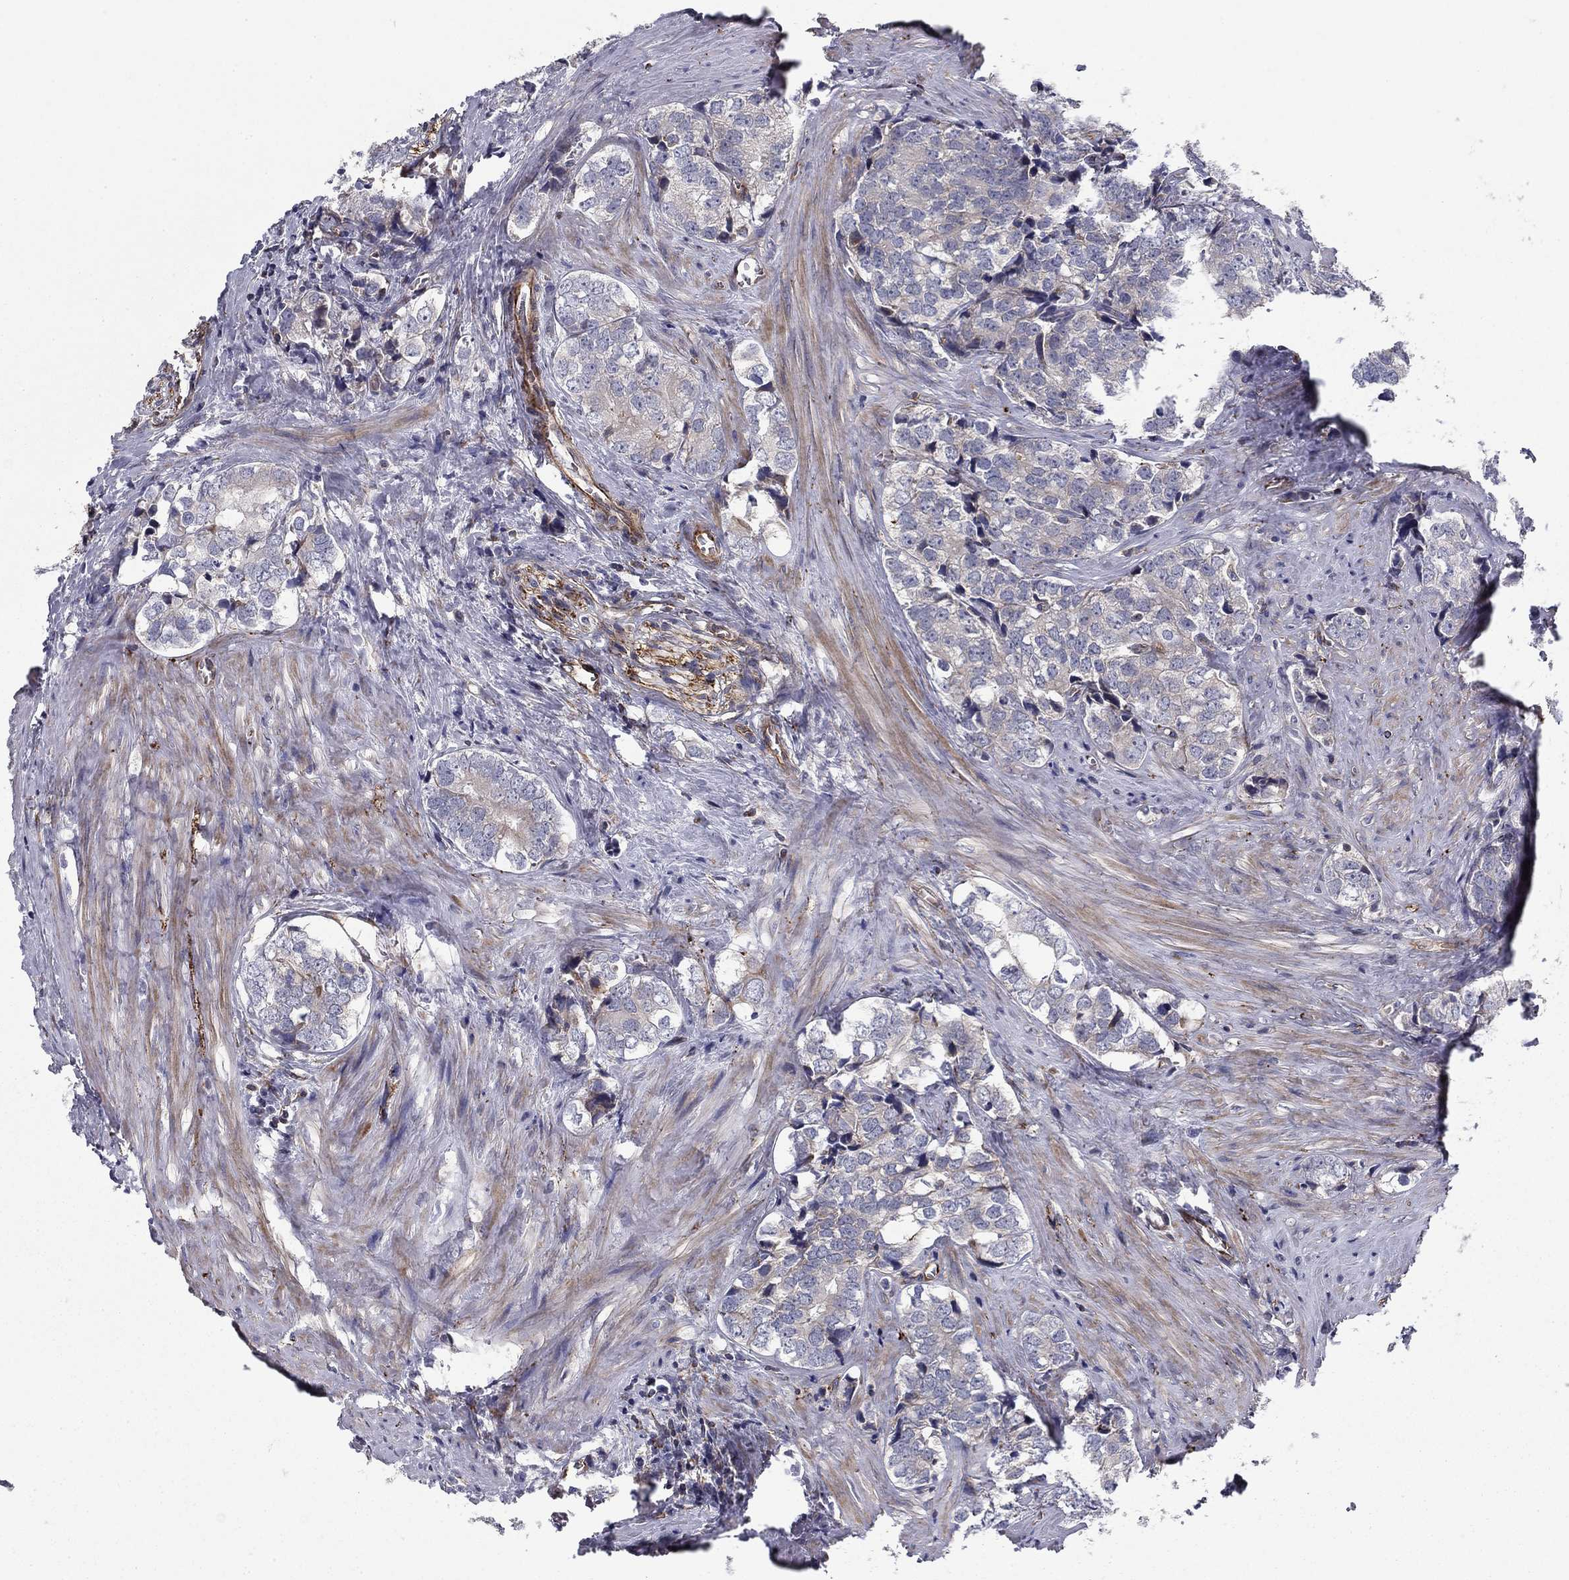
{"staining": {"intensity": "negative", "quantity": "none", "location": "none"}, "tissue": "prostate cancer", "cell_type": "Tumor cells", "image_type": "cancer", "snomed": [{"axis": "morphology", "description": "Adenocarcinoma, NOS"}, {"axis": "topography", "description": "Prostate and seminal vesicle, NOS"}], "caption": "This is an immunohistochemistry (IHC) histopathology image of human prostate adenocarcinoma. There is no expression in tumor cells.", "gene": "CLSTN1", "patient": {"sex": "male", "age": 63}}